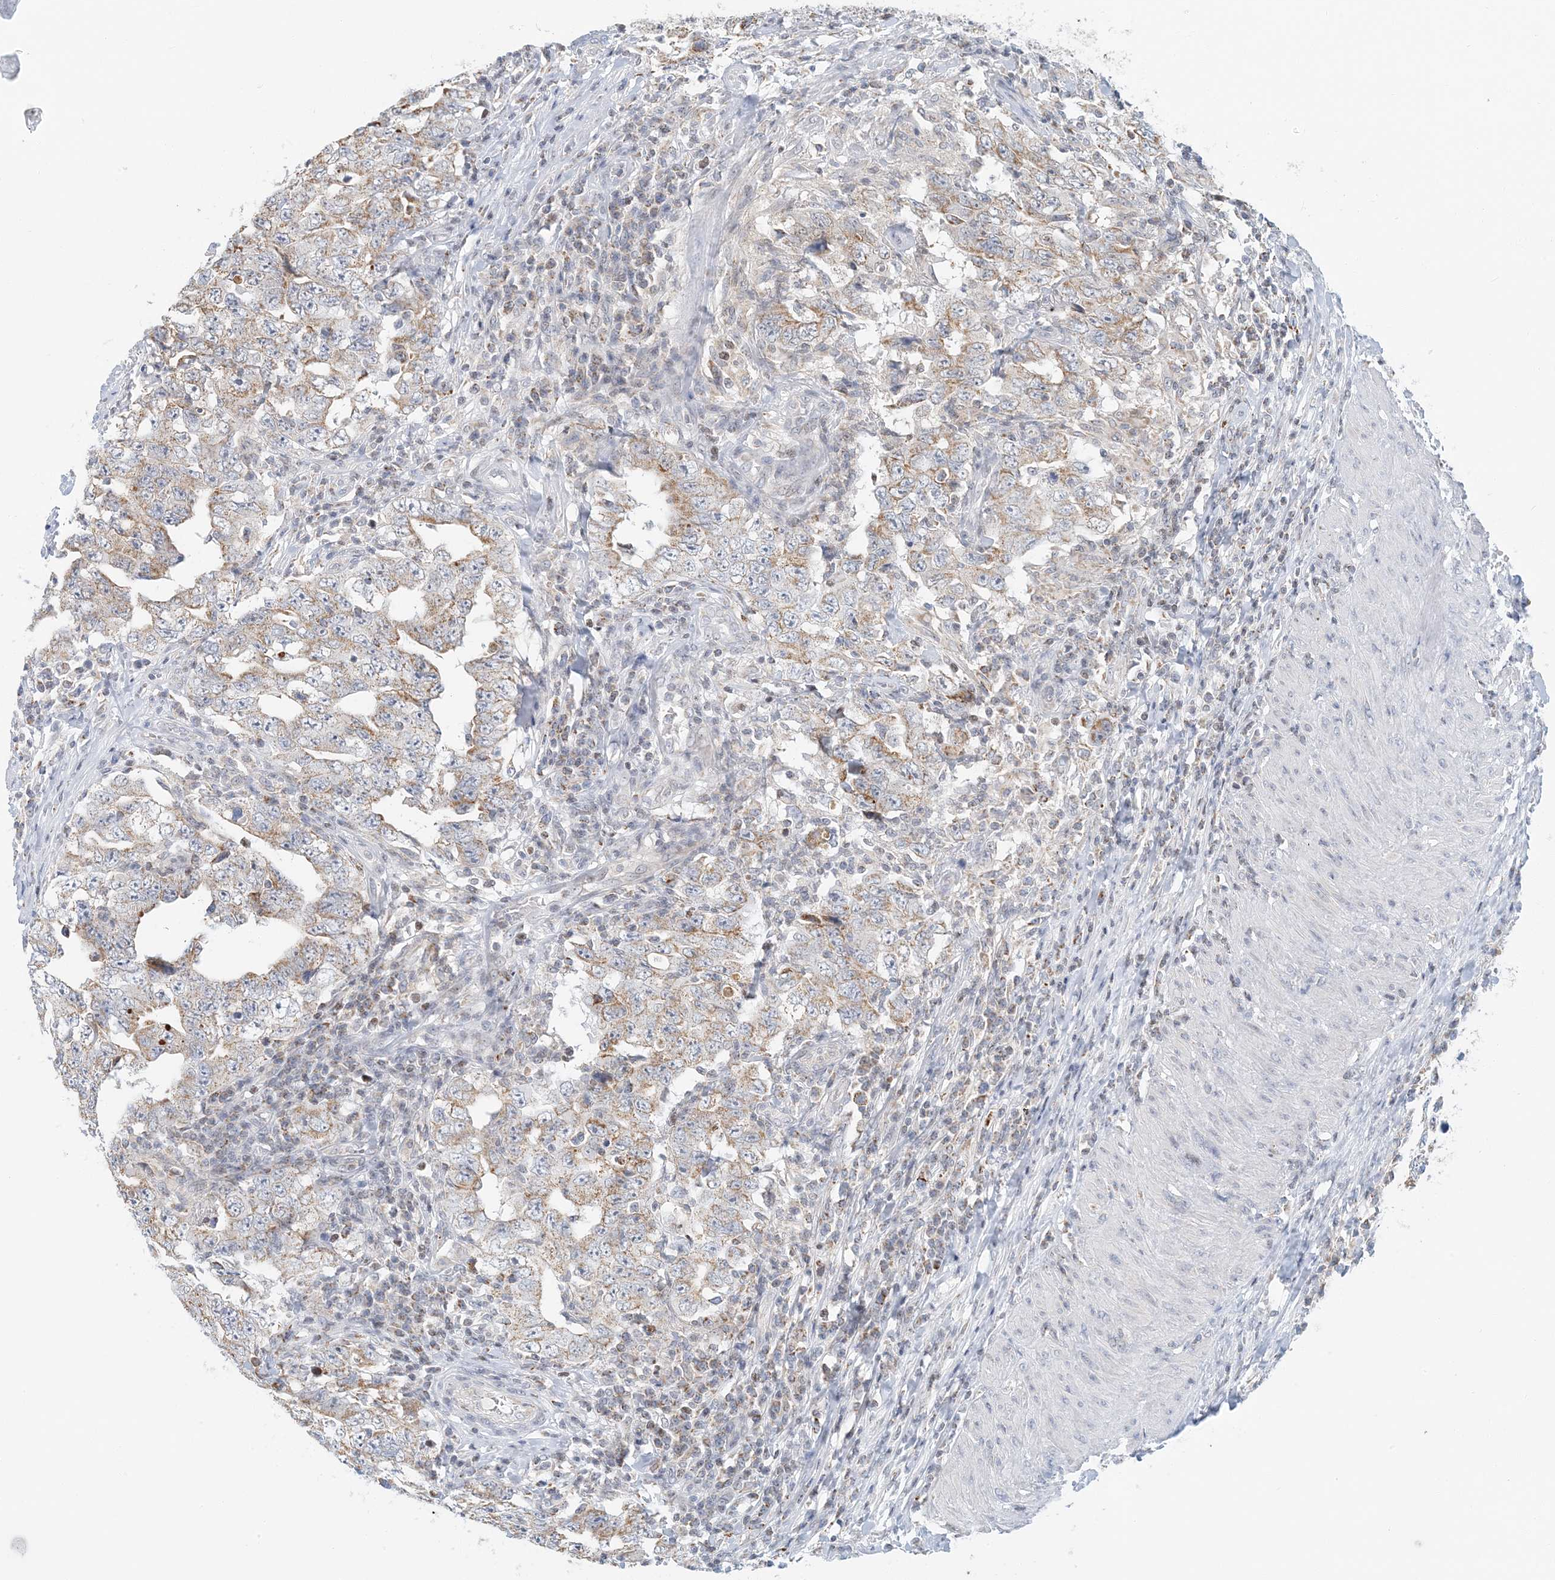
{"staining": {"intensity": "weak", "quantity": "25%-75%", "location": "cytoplasmic/membranous"}, "tissue": "testis cancer", "cell_type": "Tumor cells", "image_type": "cancer", "snomed": [{"axis": "morphology", "description": "Carcinoma, Embryonal, NOS"}, {"axis": "topography", "description": "Testis"}], "caption": "Testis cancer (embryonal carcinoma) stained with a protein marker reveals weak staining in tumor cells.", "gene": "BDH1", "patient": {"sex": "male", "age": 26}}